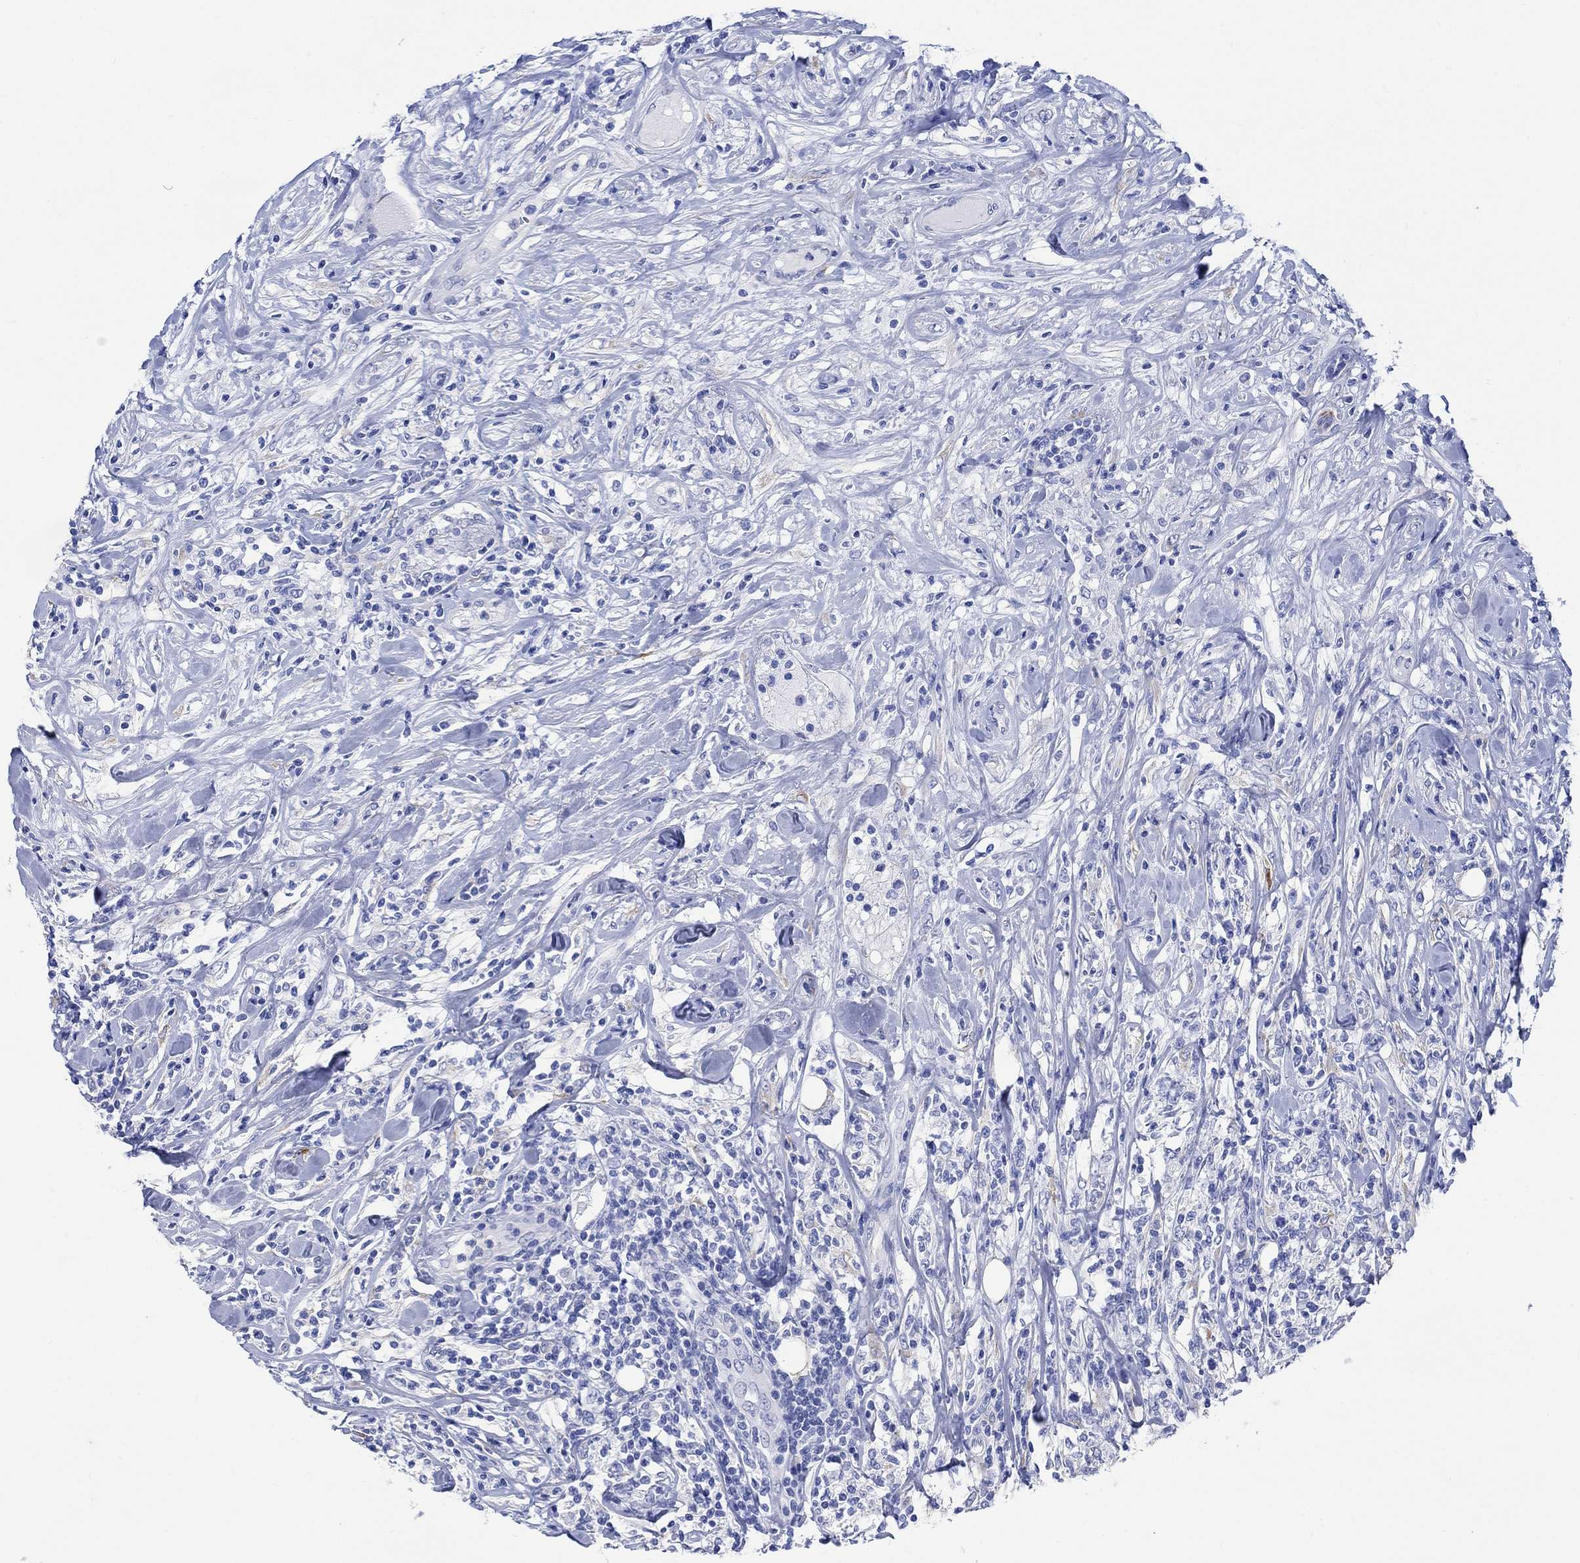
{"staining": {"intensity": "negative", "quantity": "none", "location": "none"}, "tissue": "lymphoma", "cell_type": "Tumor cells", "image_type": "cancer", "snomed": [{"axis": "morphology", "description": "Malignant lymphoma, non-Hodgkin's type, High grade"}, {"axis": "topography", "description": "Lymph node"}], "caption": "Lymphoma was stained to show a protein in brown. There is no significant expression in tumor cells. The staining is performed using DAB brown chromogen with nuclei counter-stained in using hematoxylin.", "gene": "MYL1", "patient": {"sex": "female", "age": 84}}